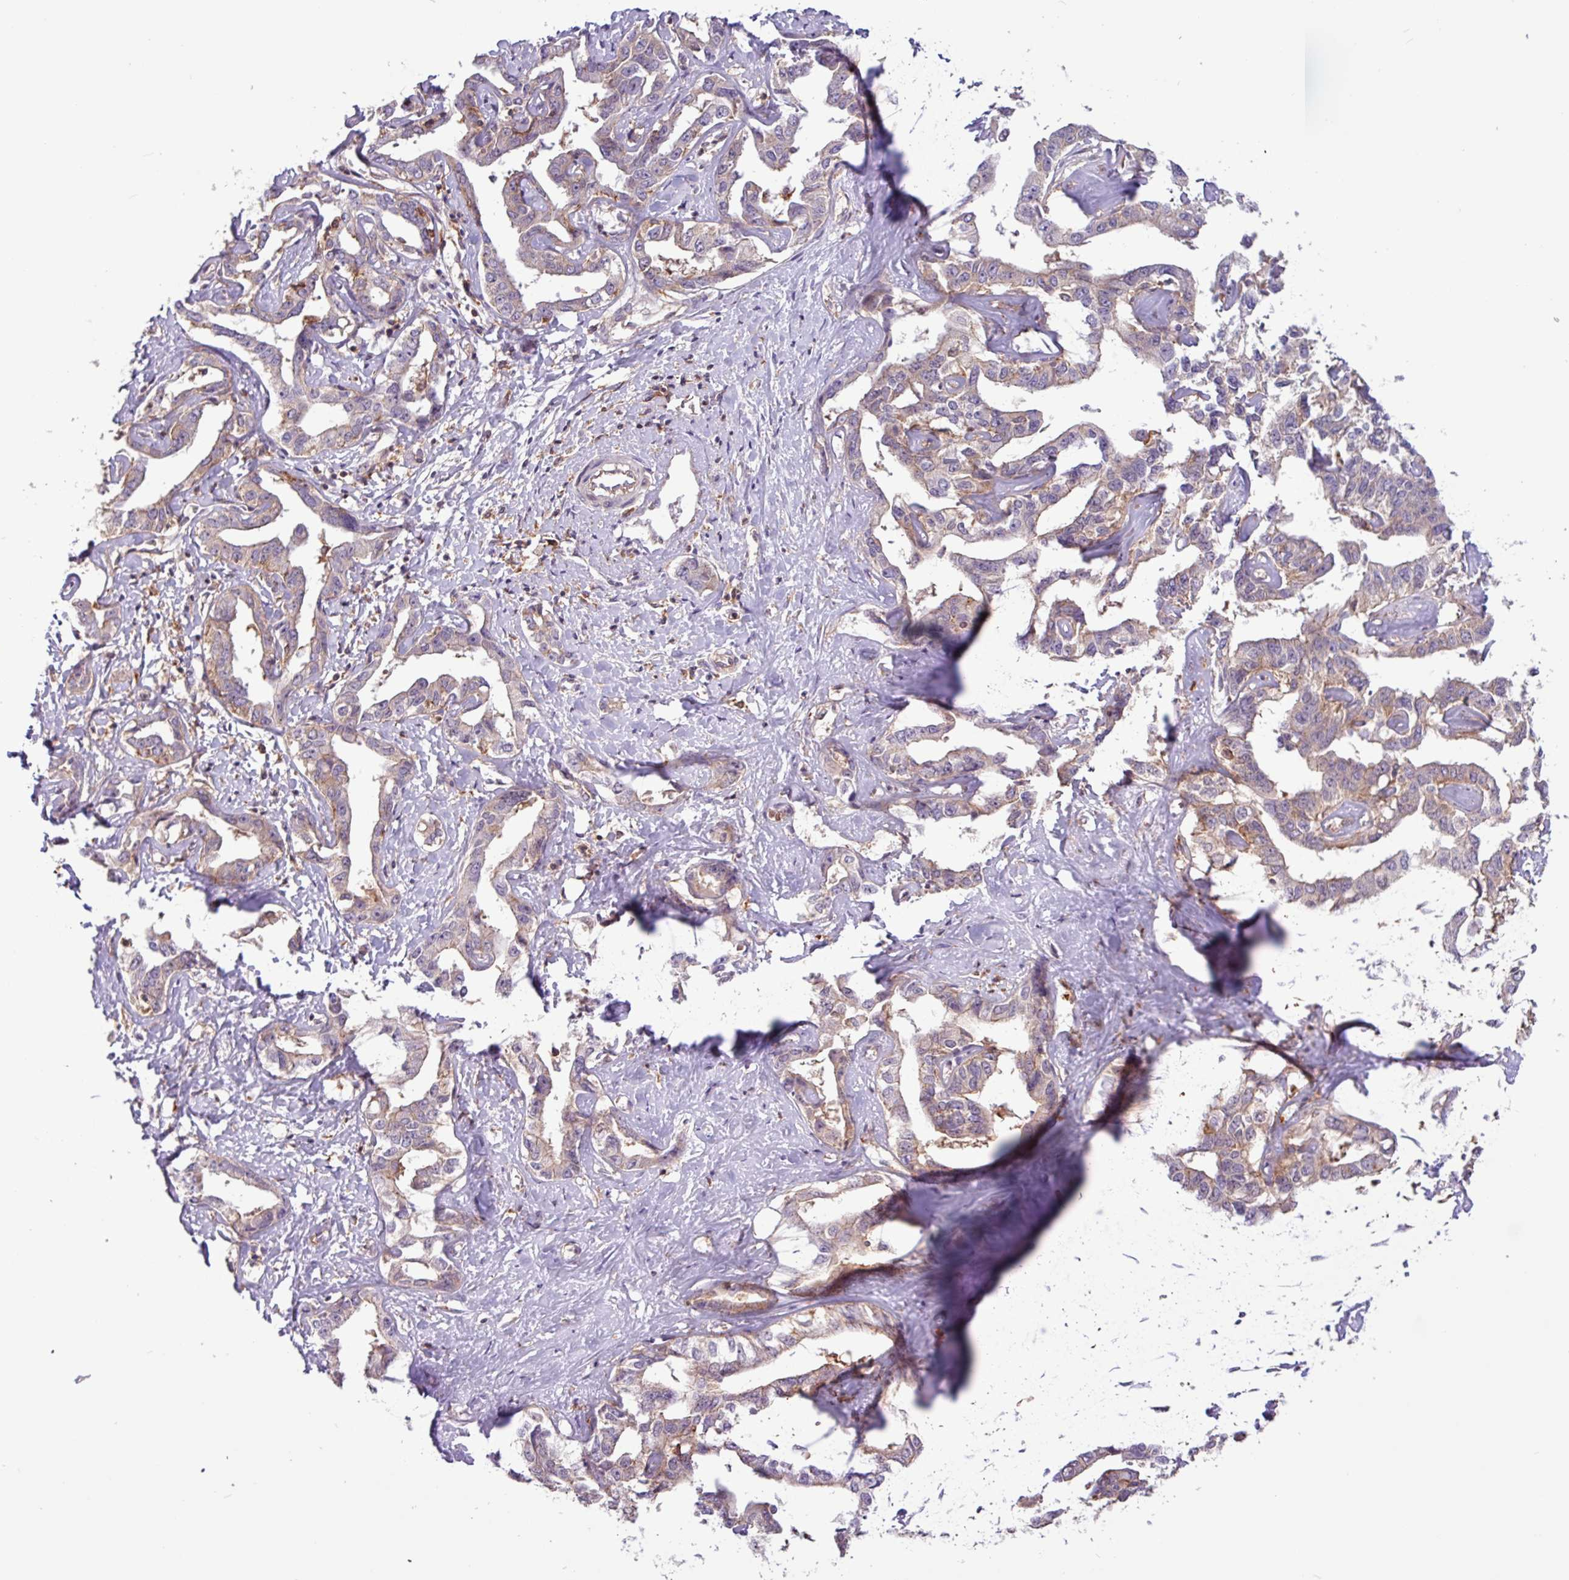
{"staining": {"intensity": "weak", "quantity": "25%-75%", "location": "cytoplasmic/membranous"}, "tissue": "liver cancer", "cell_type": "Tumor cells", "image_type": "cancer", "snomed": [{"axis": "morphology", "description": "Cholangiocarcinoma"}, {"axis": "topography", "description": "Liver"}], "caption": "Immunohistochemistry photomicrograph of neoplastic tissue: human liver cholangiocarcinoma stained using immunohistochemistry reveals low levels of weak protein expression localized specifically in the cytoplasmic/membranous of tumor cells, appearing as a cytoplasmic/membranous brown color.", "gene": "ACTR3", "patient": {"sex": "male", "age": 59}}